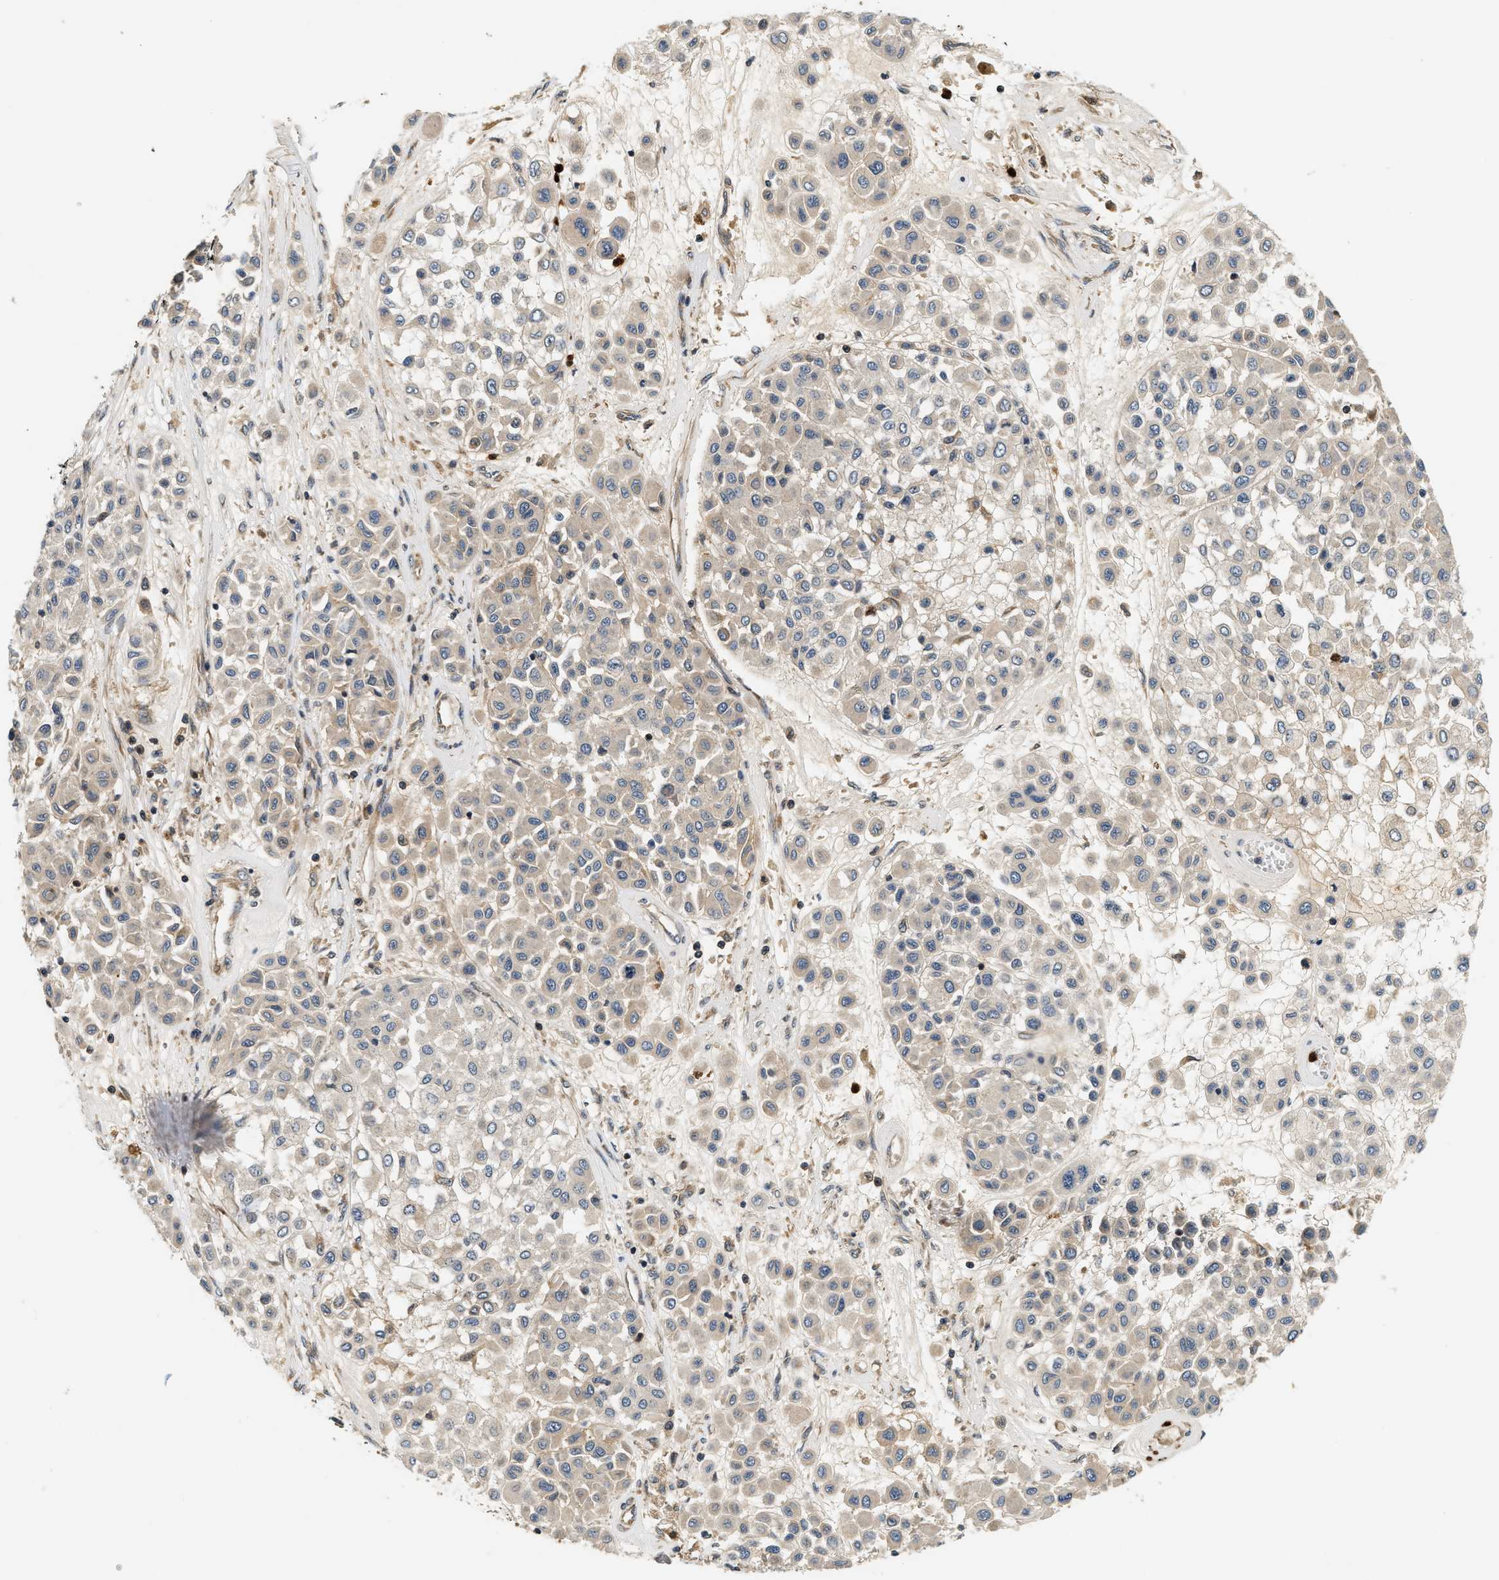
{"staining": {"intensity": "negative", "quantity": "none", "location": "none"}, "tissue": "melanoma", "cell_type": "Tumor cells", "image_type": "cancer", "snomed": [{"axis": "morphology", "description": "Malignant melanoma, Metastatic site"}, {"axis": "topography", "description": "Soft tissue"}], "caption": "Human melanoma stained for a protein using immunohistochemistry (IHC) displays no staining in tumor cells.", "gene": "SAMD9", "patient": {"sex": "male", "age": 41}}